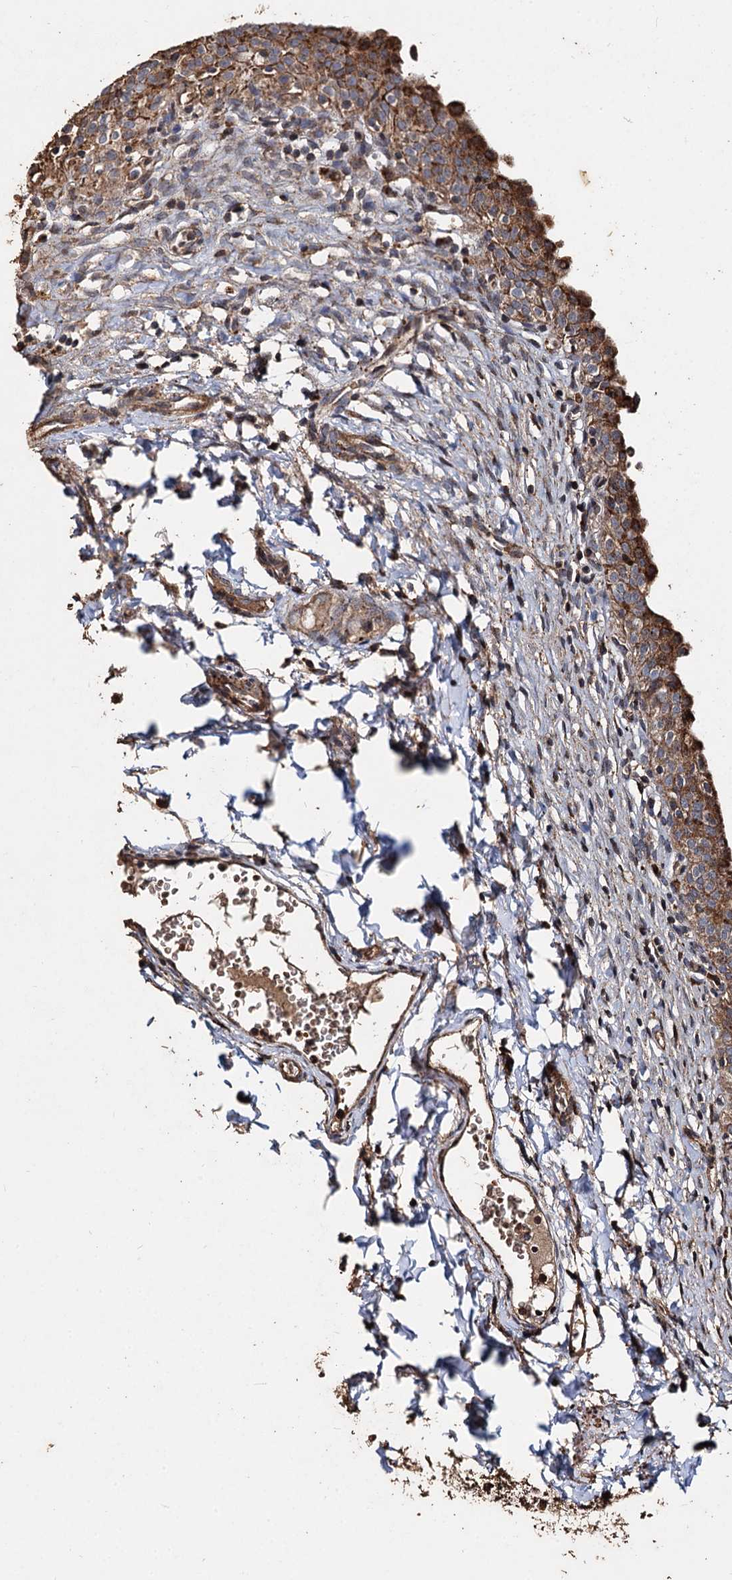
{"staining": {"intensity": "strong", "quantity": ">75%", "location": "cytoplasmic/membranous"}, "tissue": "urinary bladder", "cell_type": "Urothelial cells", "image_type": "normal", "snomed": [{"axis": "morphology", "description": "Normal tissue, NOS"}, {"axis": "topography", "description": "Urinary bladder"}], "caption": "Brown immunohistochemical staining in unremarkable urinary bladder demonstrates strong cytoplasmic/membranous expression in about >75% of urothelial cells.", "gene": "NOTCH2NLA", "patient": {"sex": "male", "age": 55}}